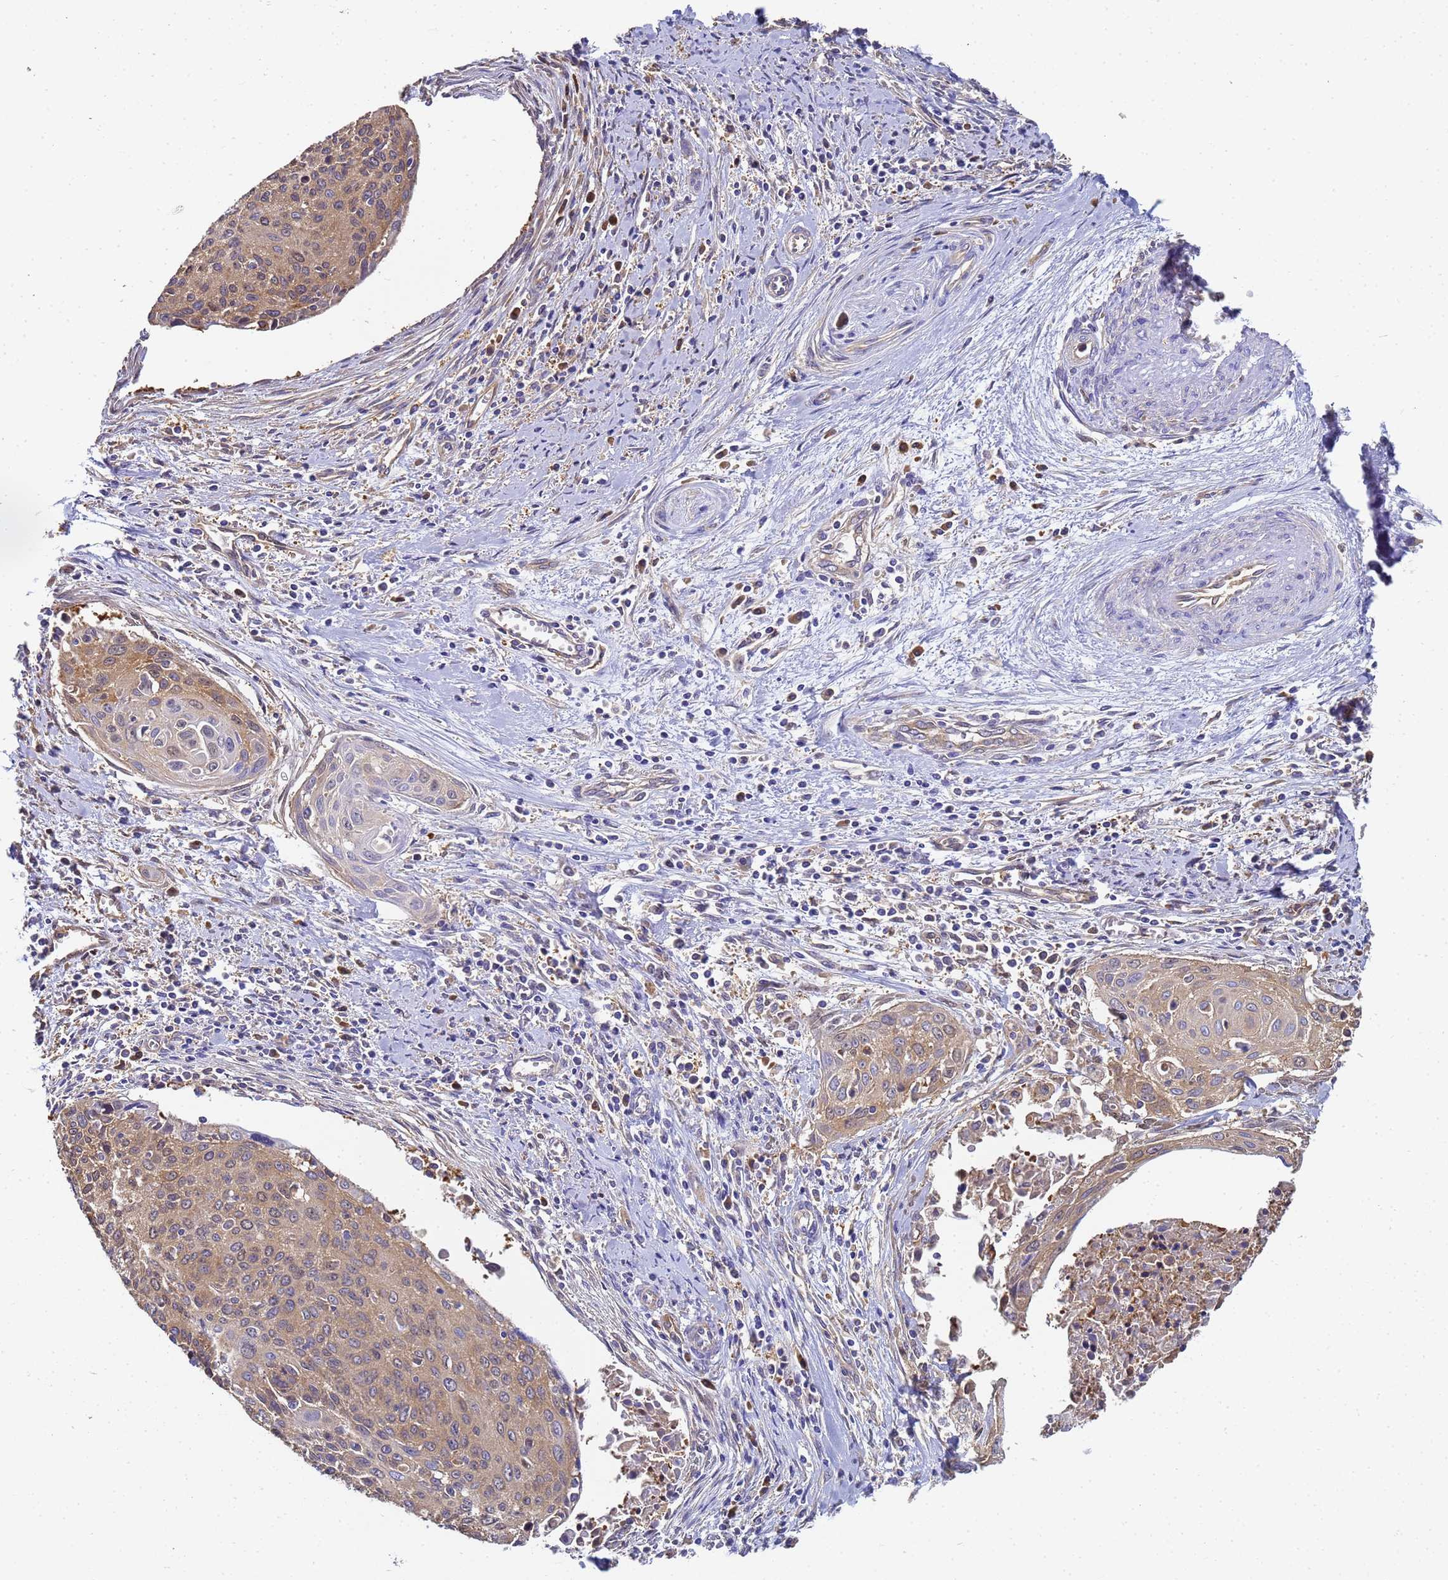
{"staining": {"intensity": "moderate", "quantity": ">75%", "location": "cytoplasmic/membranous"}, "tissue": "cervical cancer", "cell_type": "Tumor cells", "image_type": "cancer", "snomed": [{"axis": "morphology", "description": "Squamous cell carcinoma, NOS"}, {"axis": "topography", "description": "Cervix"}], "caption": "DAB (3,3'-diaminobenzidine) immunohistochemical staining of squamous cell carcinoma (cervical) reveals moderate cytoplasmic/membranous protein positivity in about >75% of tumor cells.", "gene": "NME1-NME2", "patient": {"sex": "female", "age": 55}}